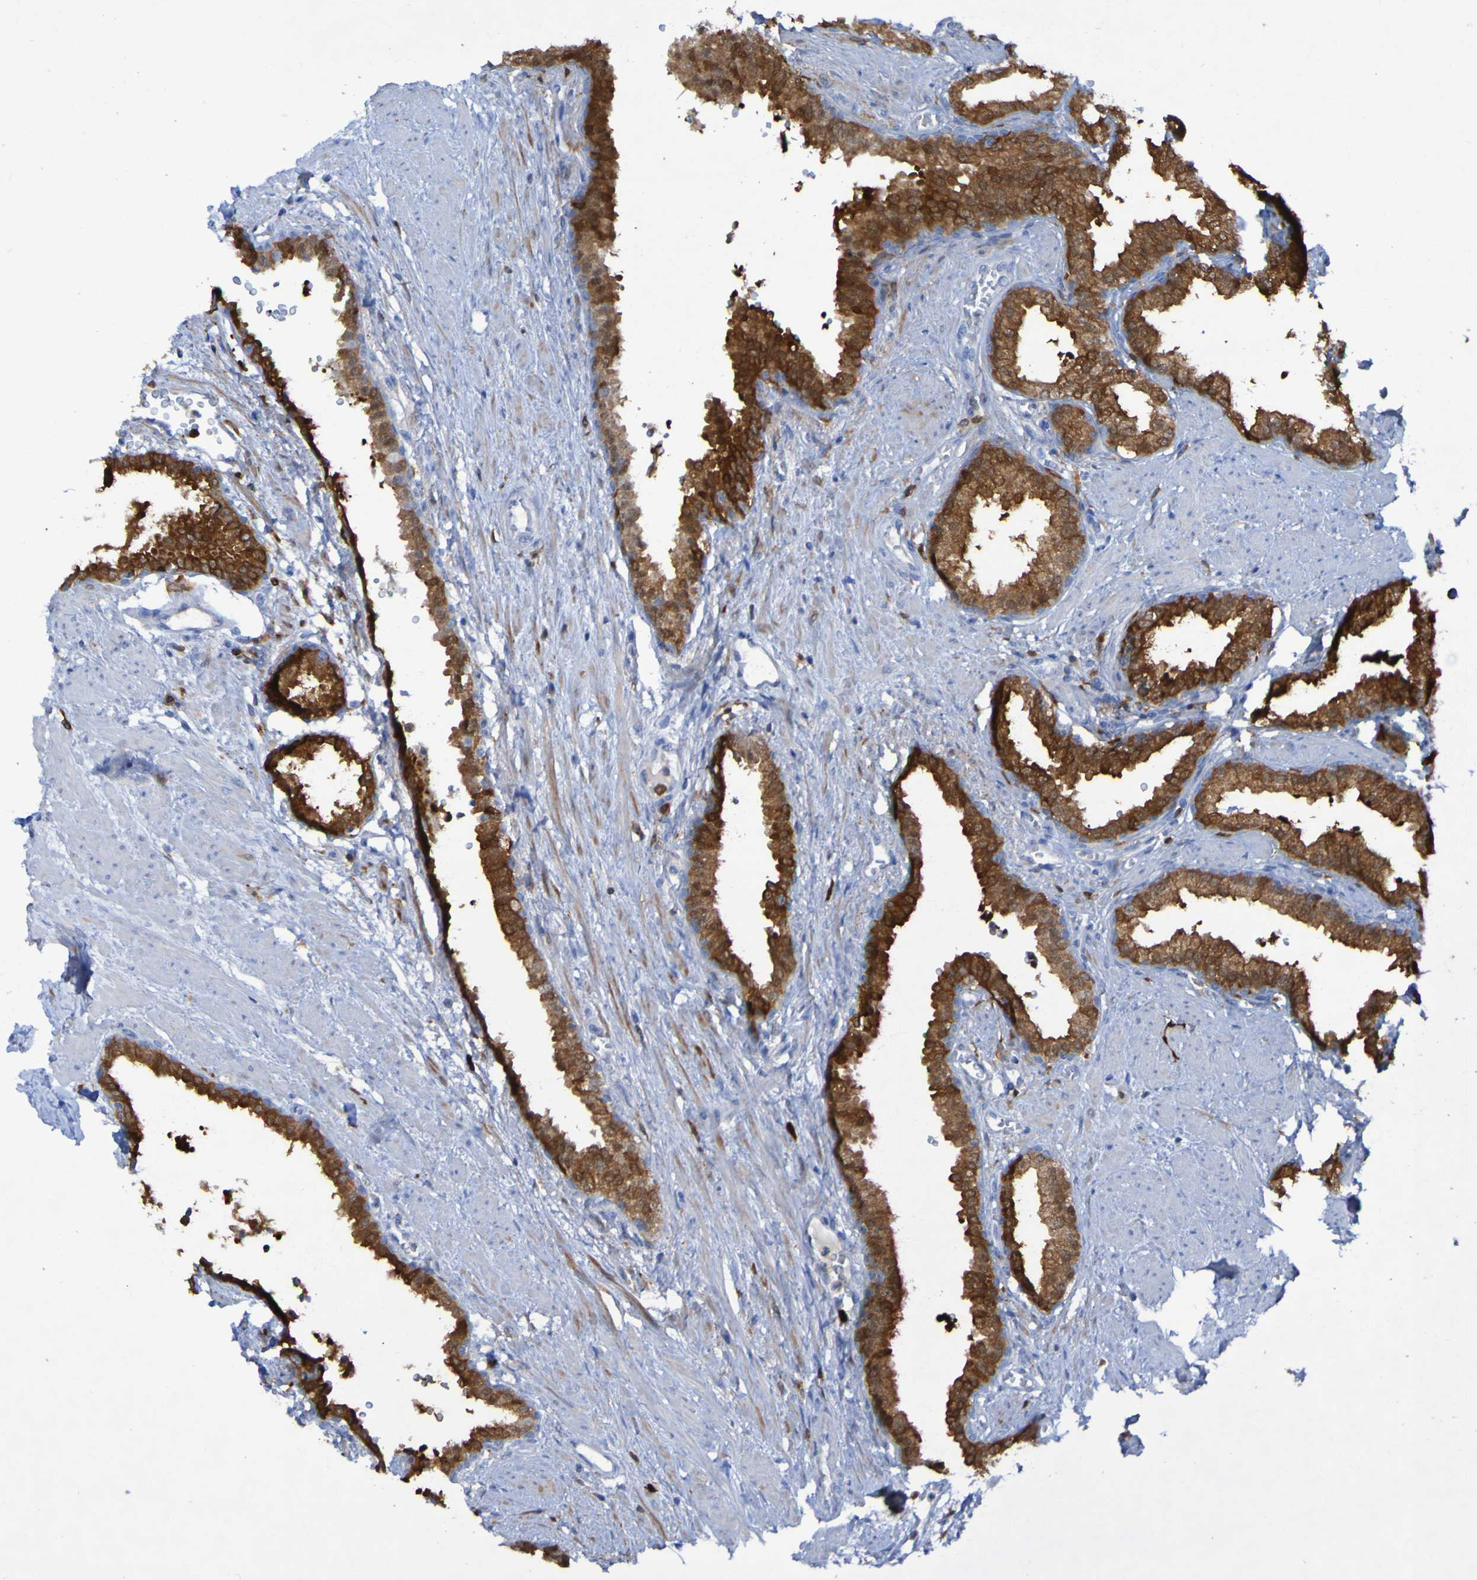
{"staining": {"intensity": "moderate", "quantity": ">75%", "location": "cytoplasmic/membranous"}, "tissue": "prostate", "cell_type": "Glandular cells", "image_type": "normal", "snomed": [{"axis": "morphology", "description": "Normal tissue, NOS"}, {"axis": "topography", "description": "Prostate"}], "caption": "IHC staining of unremarkable prostate, which shows medium levels of moderate cytoplasmic/membranous expression in approximately >75% of glandular cells indicating moderate cytoplasmic/membranous protein positivity. The staining was performed using DAB (brown) for protein detection and nuclei were counterstained in hematoxylin (blue).", "gene": "MPPE1", "patient": {"sex": "male", "age": 51}}